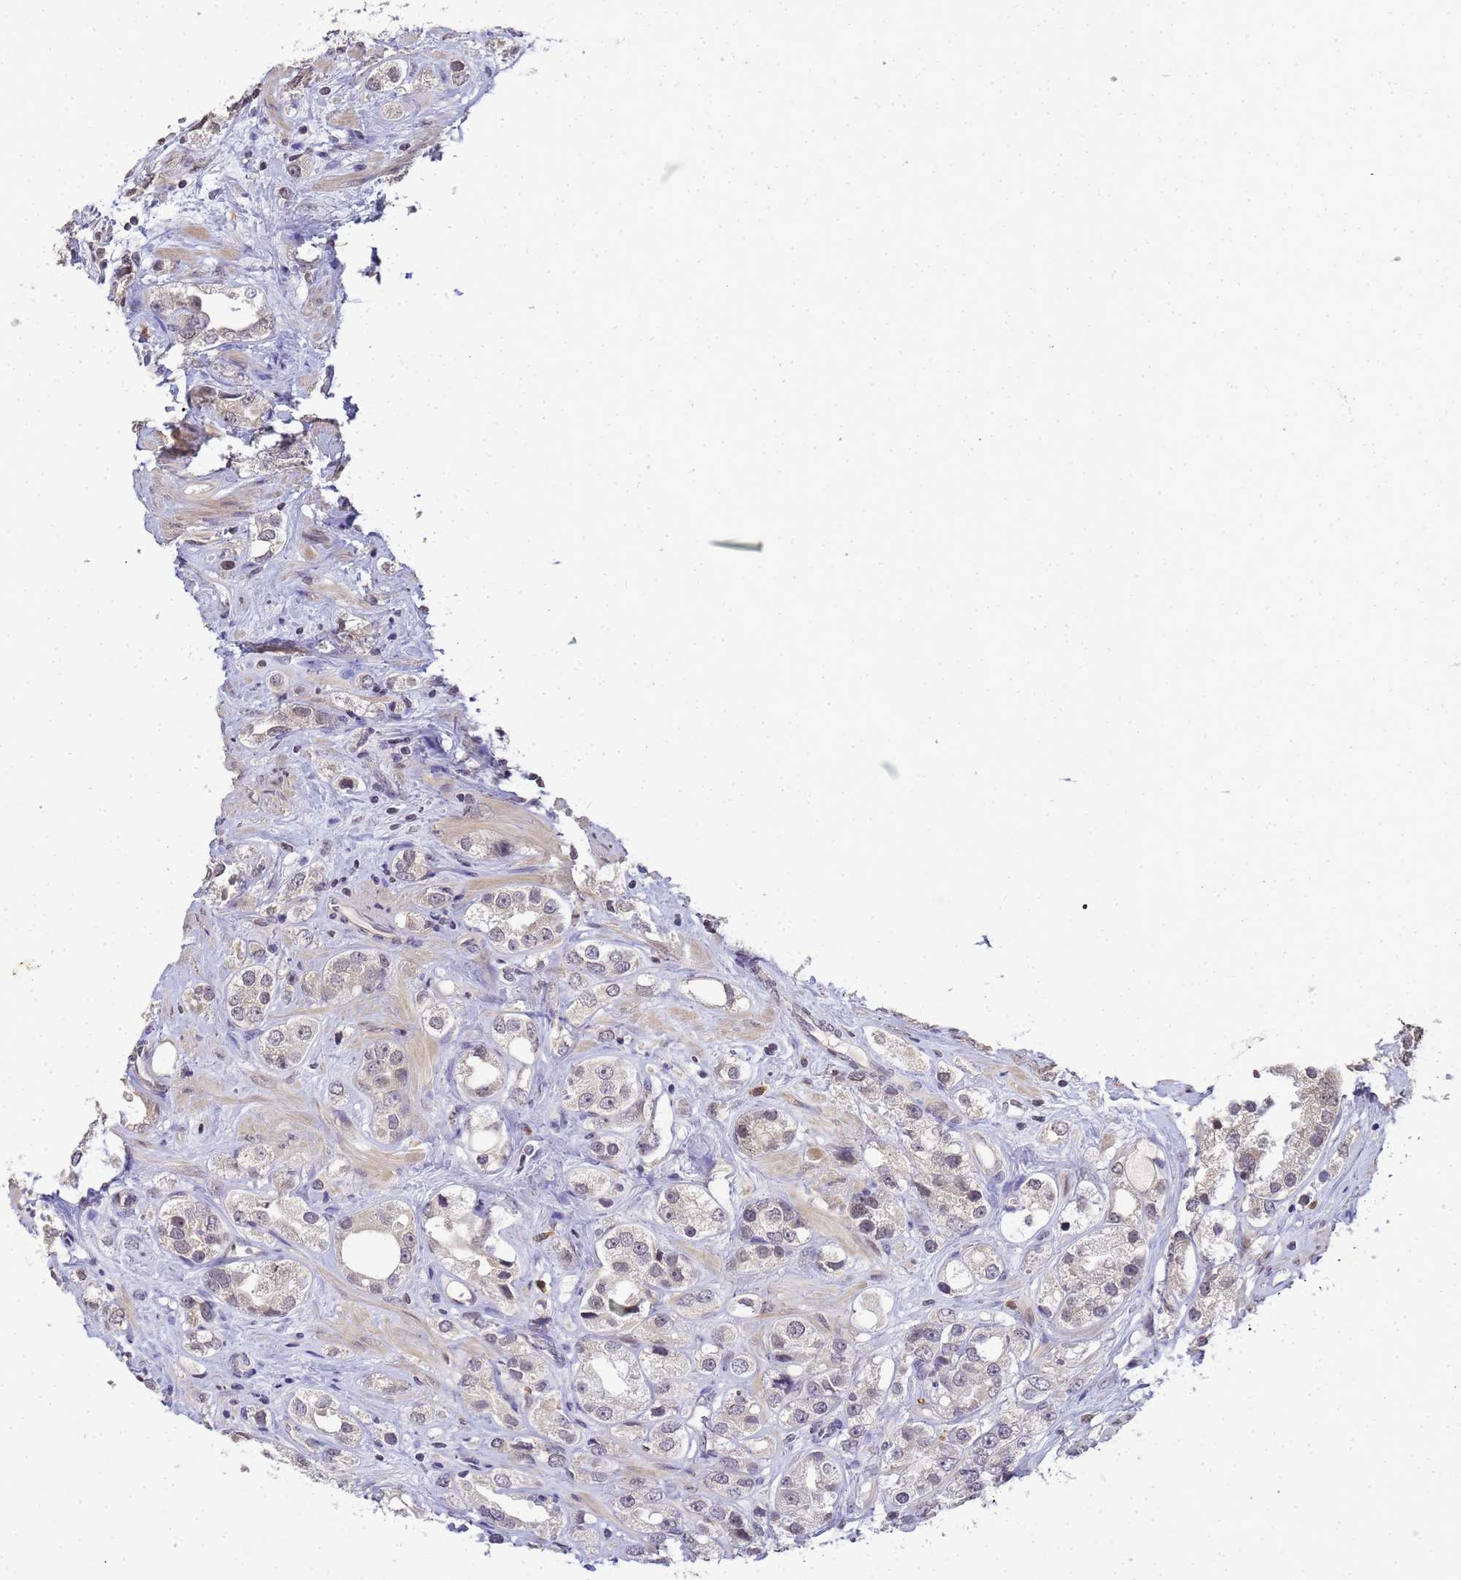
{"staining": {"intensity": "negative", "quantity": "none", "location": "none"}, "tissue": "prostate cancer", "cell_type": "Tumor cells", "image_type": "cancer", "snomed": [{"axis": "morphology", "description": "Adenocarcinoma, NOS"}, {"axis": "topography", "description": "Prostate"}], "caption": "High power microscopy image of an immunohistochemistry (IHC) photomicrograph of prostate cancer, revealing no significant staining in tumor cells. (Brightfield microscopy of DAB (3,3'-diaminobenzidine) immunohistochemistry at high magnification).", "gene": "MYL7", "patient": {"sex": "male", "age": 79}}